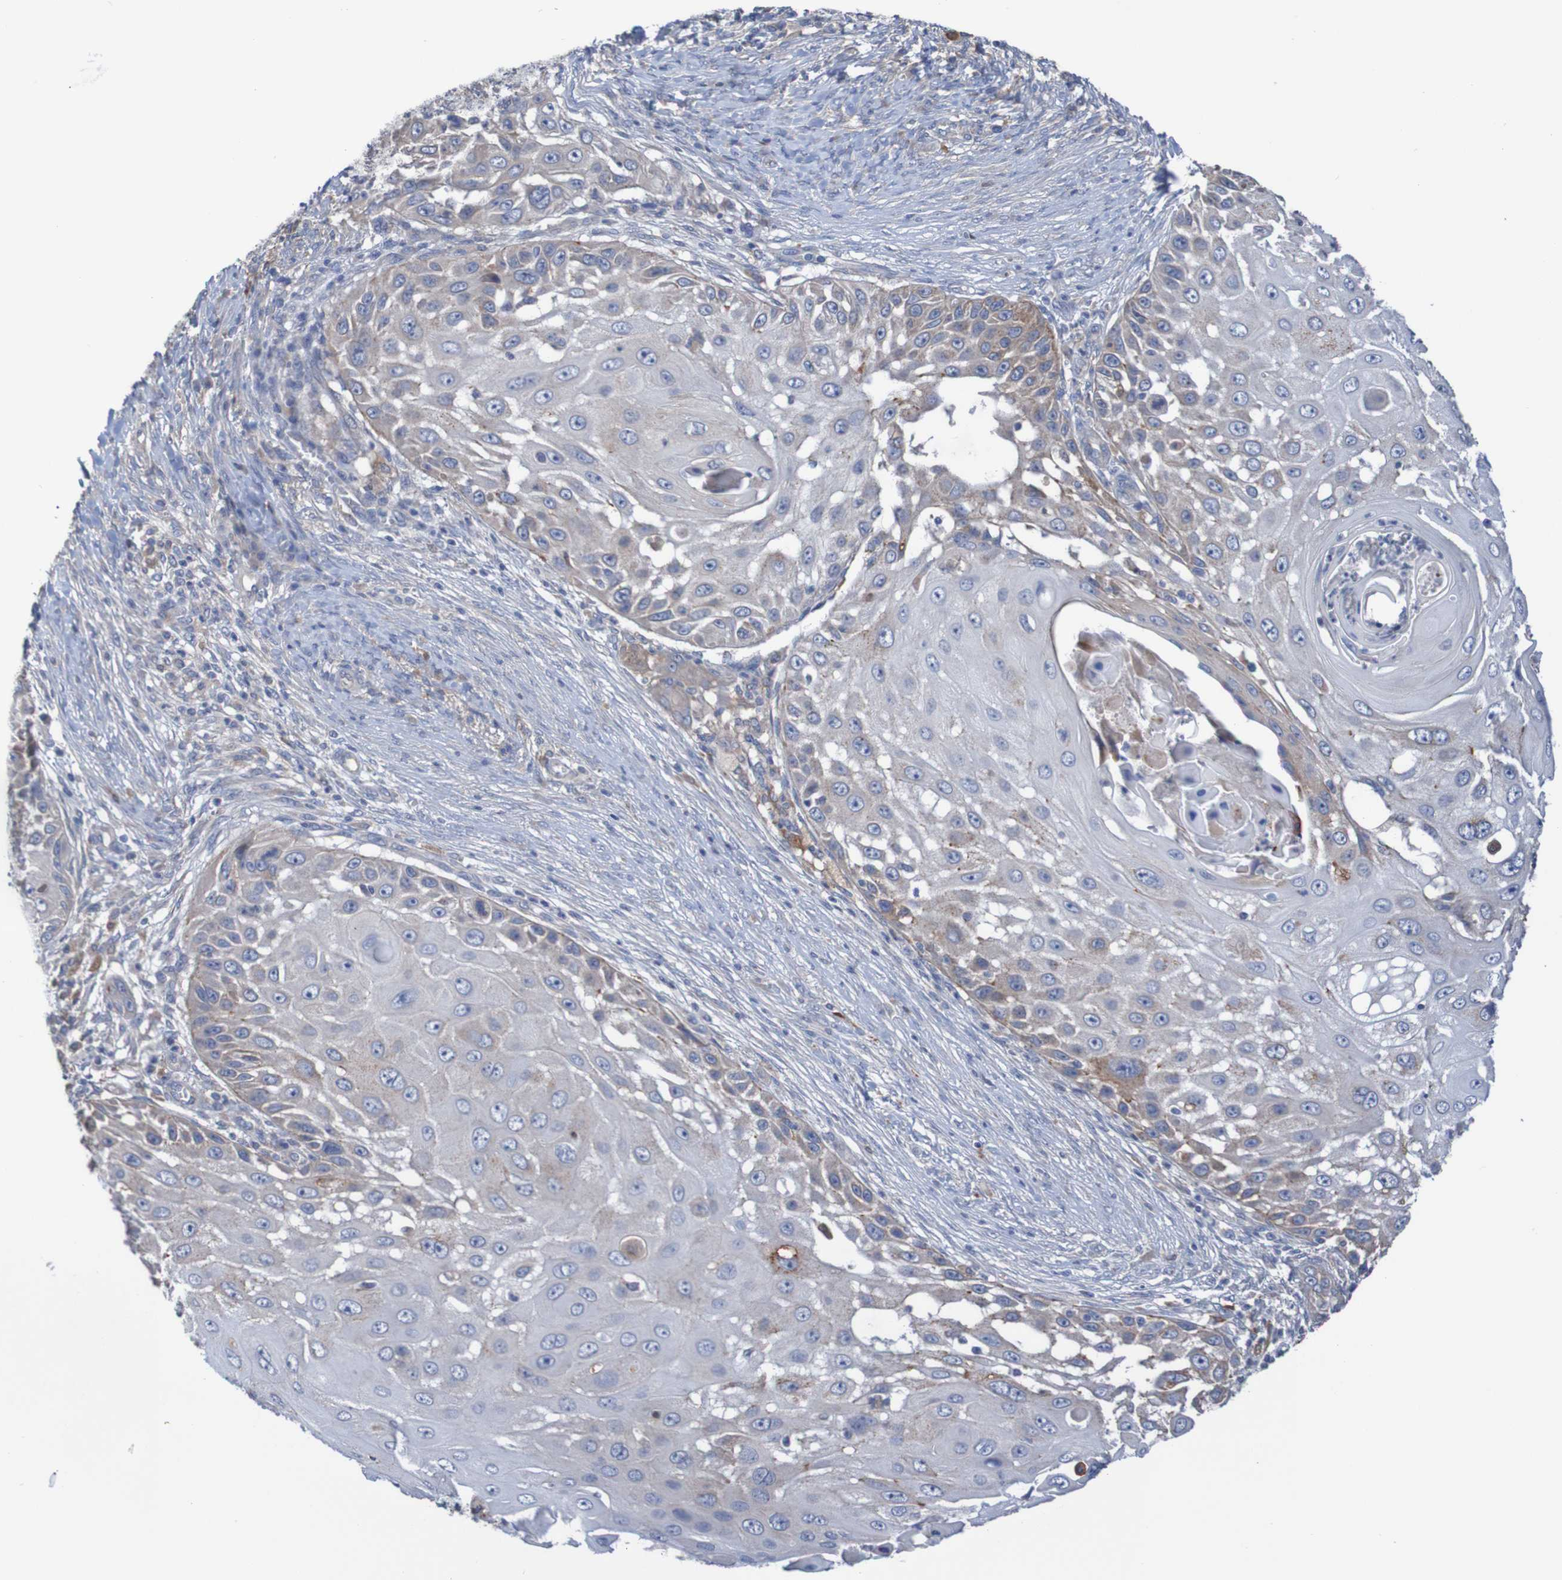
{"staining": {"intensity": "weak", "quantity": "<25%", "location": "cytoplasmic/membranous"}, "tissue": "skin cancer", "cell_type": "Tumor cells", "image_type": "cancer", "snomed": [{"axis": "morphology", "description": "Squamous cell carcinoma, NOS"}, {"axis": "topography", "description": "Skin"}], "caption": "Tumor cells are negative for brown protein staining in skin cancer (squamous cell carcinoma).", "gene": "PHYH", "patient": {"sex": "female", "age": 44}}